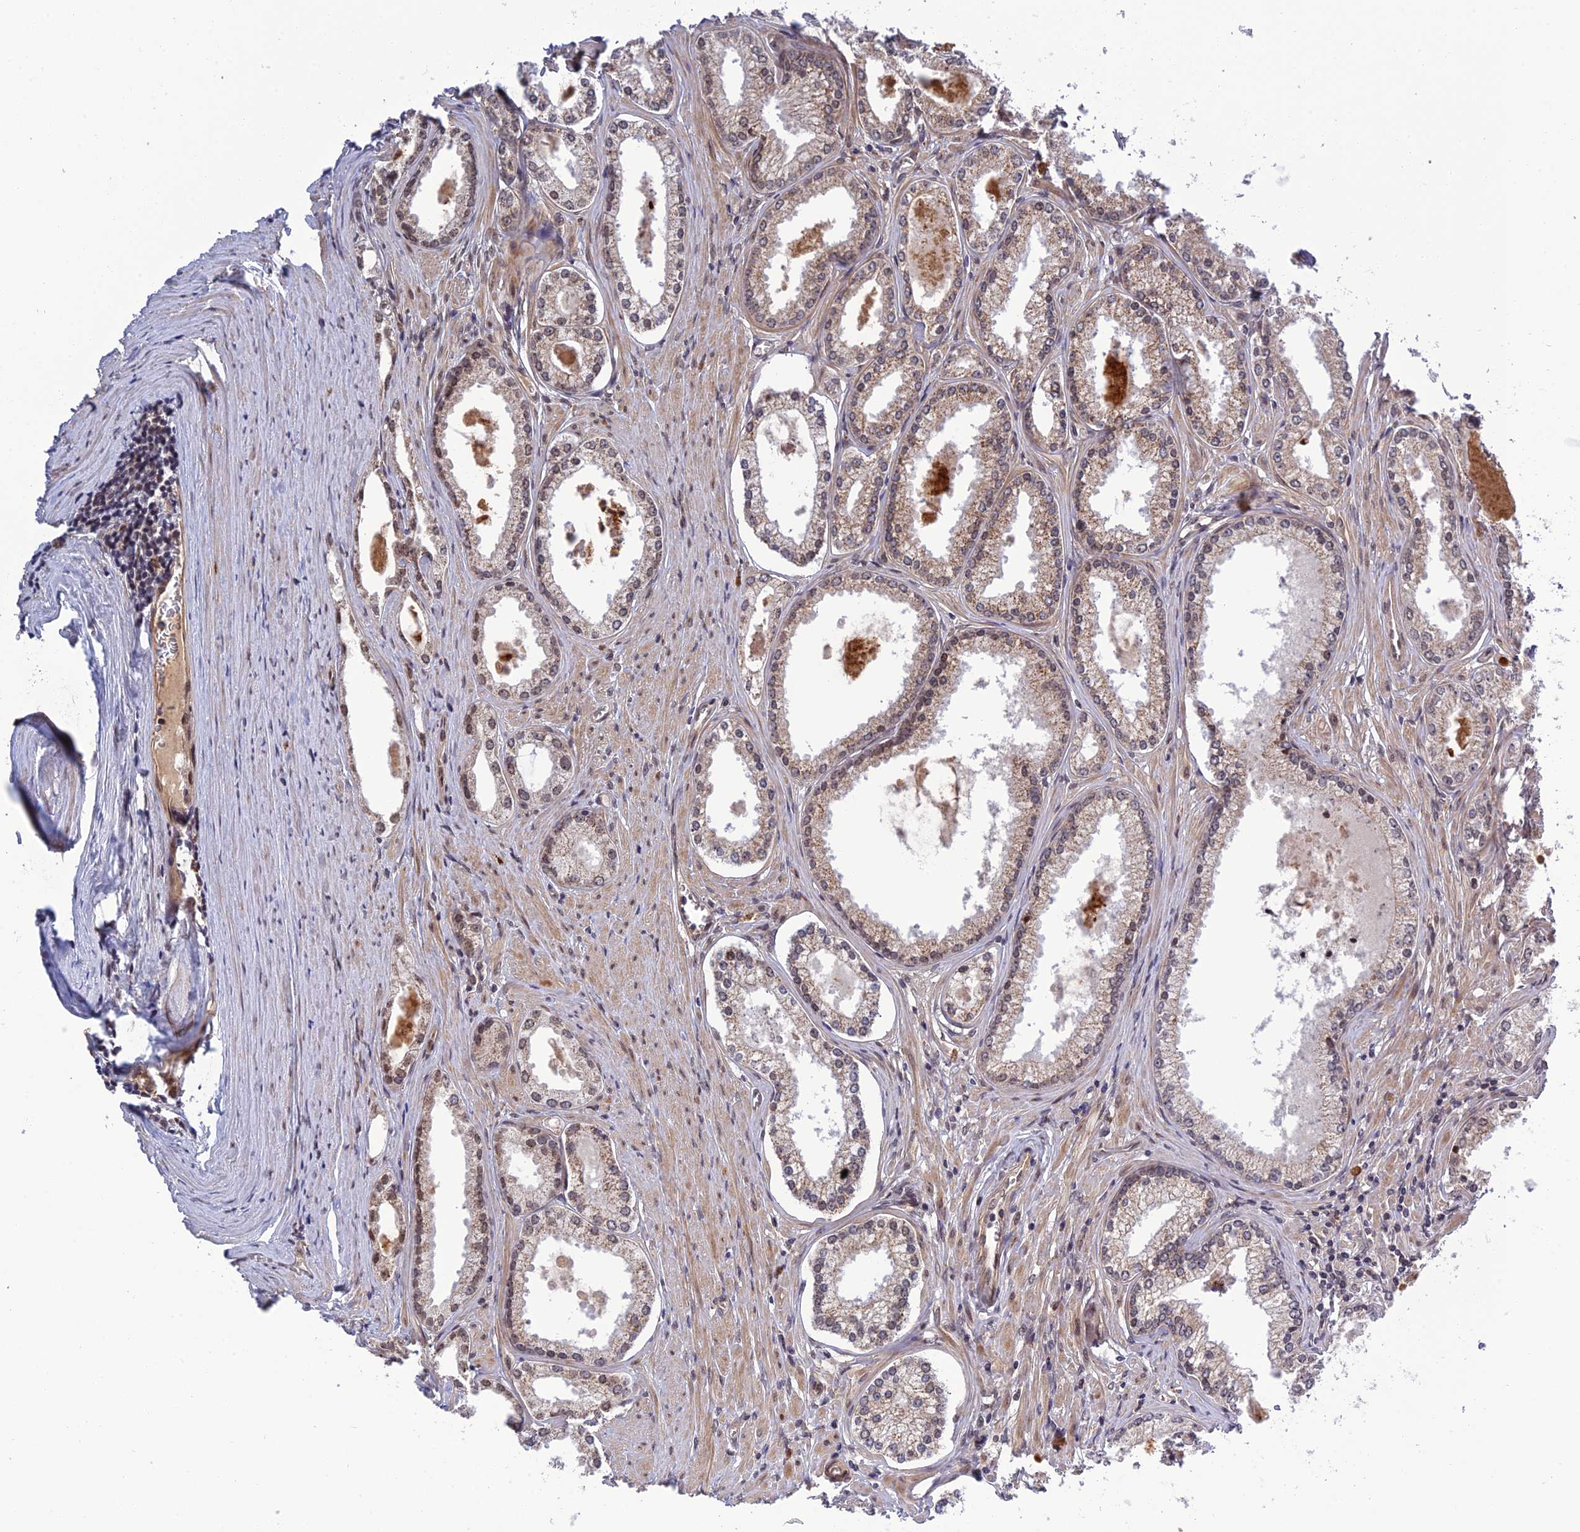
{"staining": {"intensity": "weak", "quantity": ">75%", "location": "cytoplasmic/membranous,nuclear"}, "tissue": "prostate cancer", "cell_type": "Tumor cells", "image_type": "cancer", "snomed": [{"axis": "morphology", "description": "Adenocarcinoma, High grade"}, {"axis": "topography", "description": "Prostate"}], "caption": "Approximately >75% of tumor cells in prostate high-grade adenocarcinoma reveal weak cytoplasmic/membranous and nuclear protein expression as visualized by brown immunohistochemical staining.", "gene": "REXO1", "patient": {"sex": "male", "age": 68}}